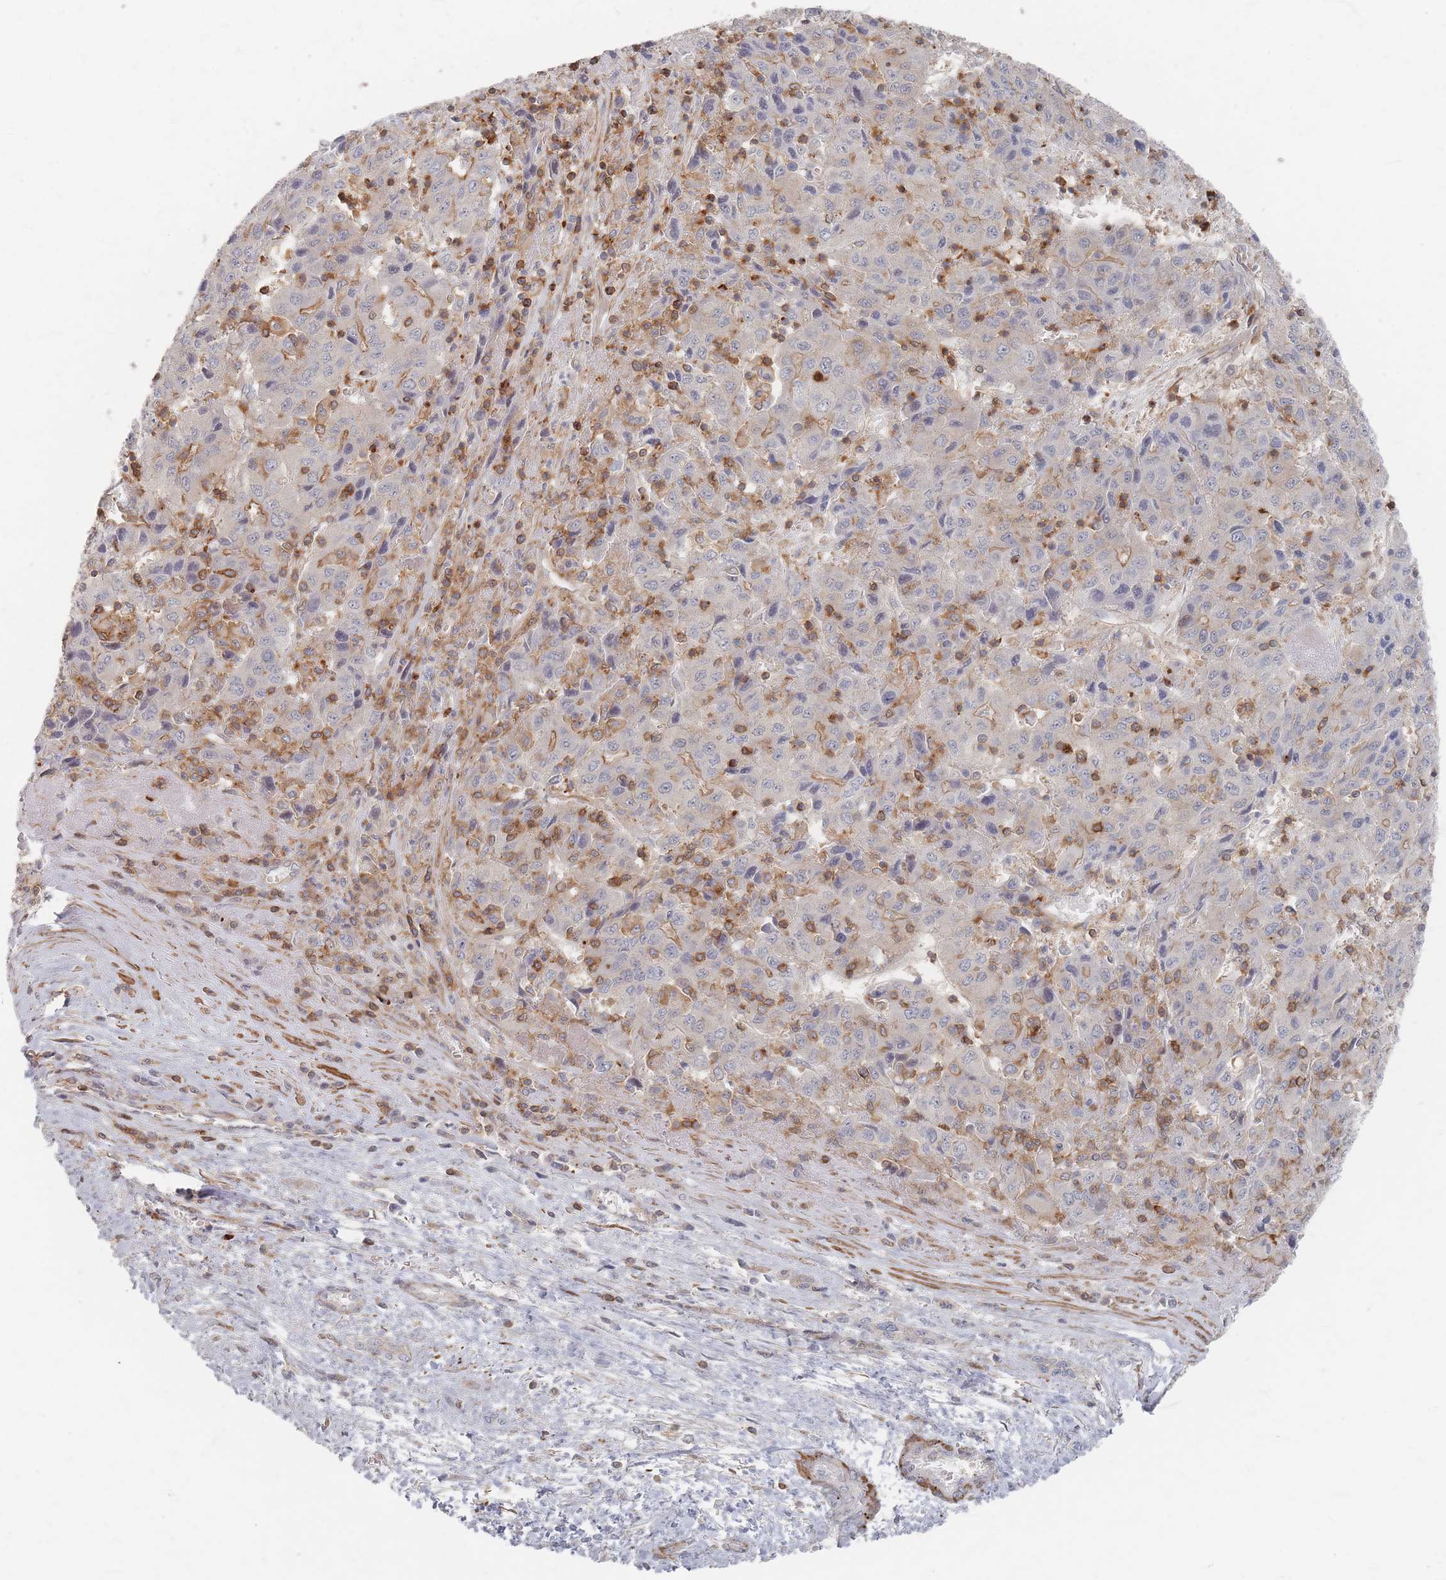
{"staining": {"intensity": "moderate", "quantity": "25%-75%", "location": "cytoplasmic/membranous"}, "tissue": "liver cancer", "cell_type": "Tumor cells", "image_type": "cancer", "snomed": [{"axis": "morphology", "description": "Carcinoma, Hepatocellular, NOS"}, {"axis": "topography", "description": "Liver"}], "caption": "Protein expression analysis of hepatocellular carcinoma (liver) exhibits moderate cytoplasmic/membranous expression in approximately 25%-75% of tumor cells. (Stains: DAB in brown, nuclei in blue, Microscopy: brightfield microscopy at high magnification).", "gene": "ZNF852", "patient": {"sex": "female", "age": 53}}